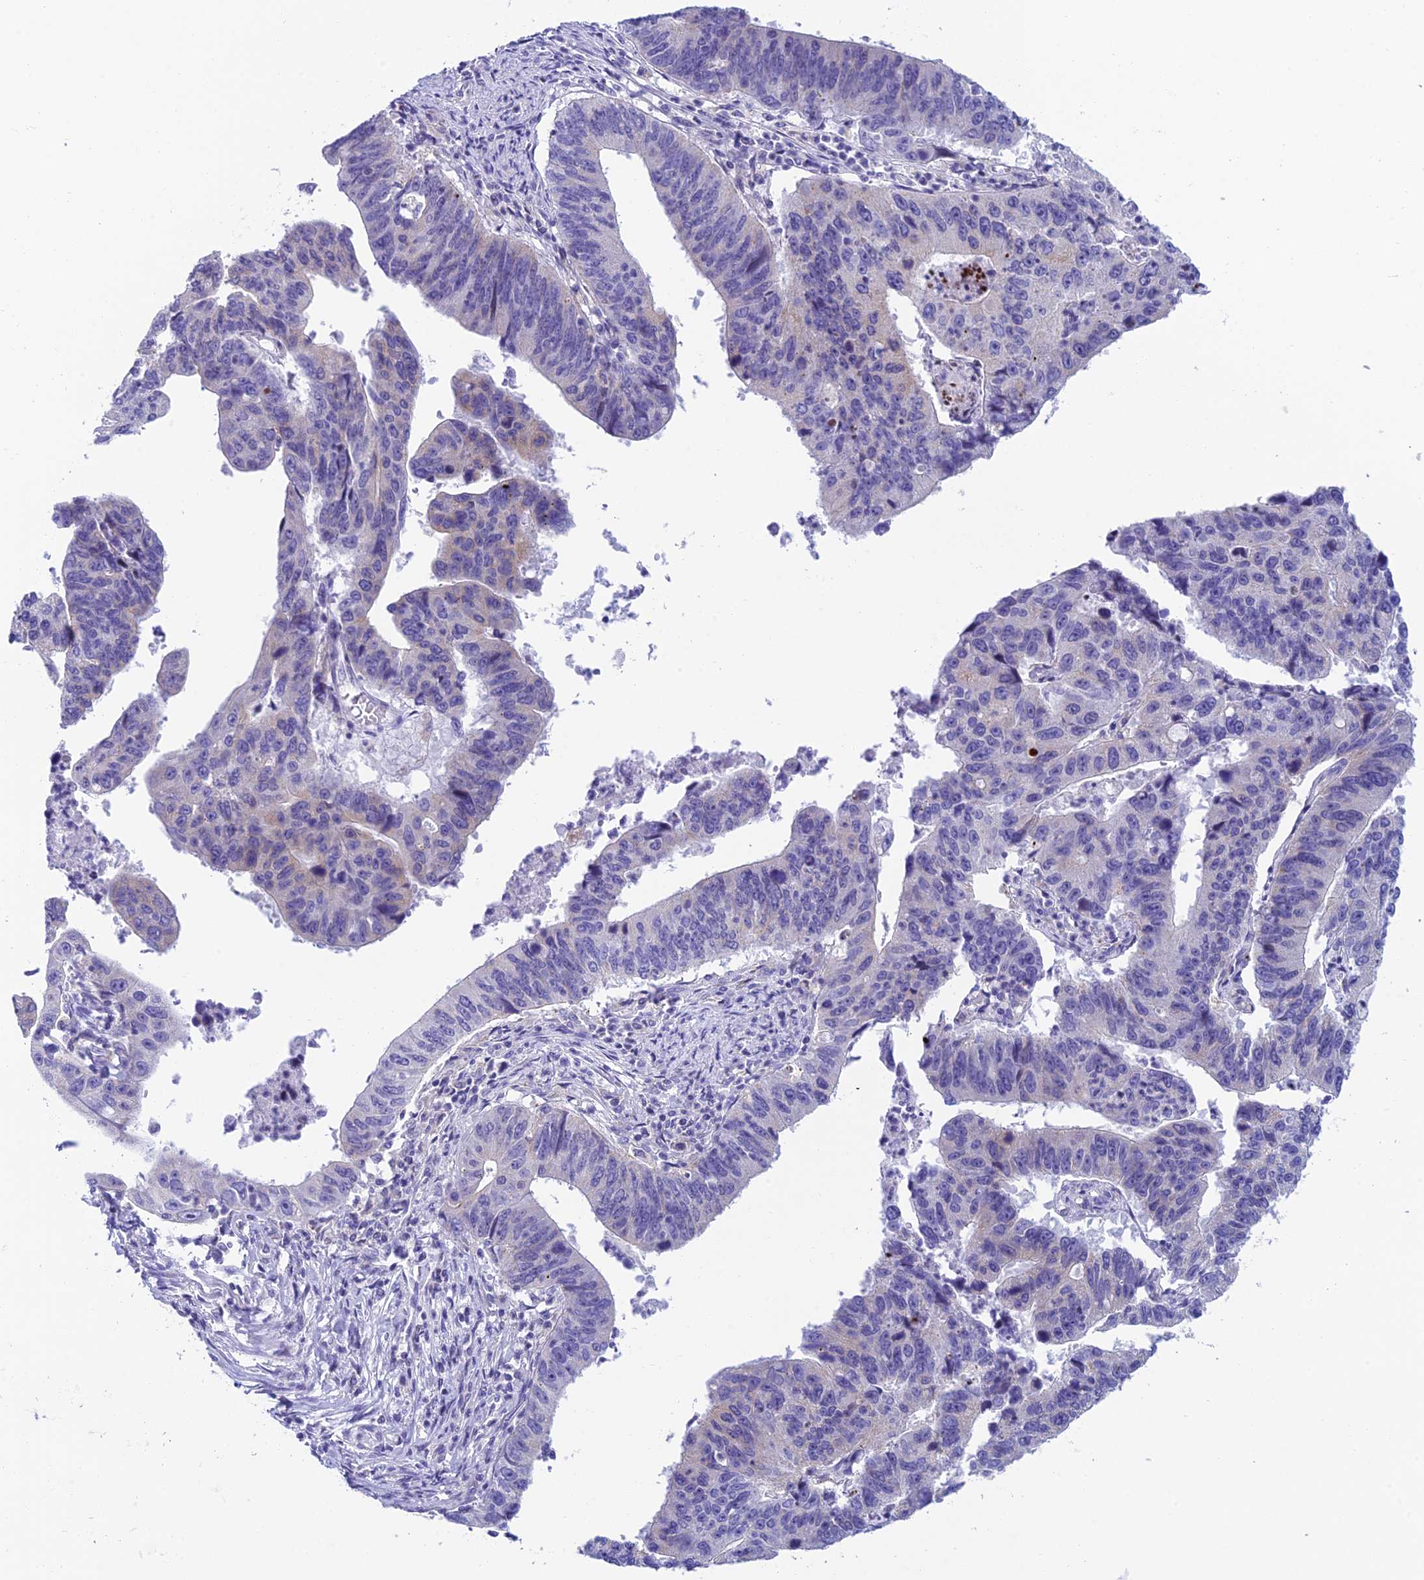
{"staining": {"intensity": "negative", "quantity": "none", "location": "none"}, "tissue": "stomach cancer", "cell_type": "Tumor cells", "image_type": "cancer", "snomed": [{"axis": "morphology", "description": "Adenocarcinoma, NOS"}, {"axis": "topography", "description": "Stomach"}], "caption": "Immunohistochemistry (IHC) image of neoplastic tissue: adenocarcinoma (stomach) stained with DAB (3,3'-diaminobenzidine) demonstrates no significant protein staining in tumor cells. The staining was performed using DAB (3,3'-diaminobenzidine) to visualize the protein expression in brown, while the nuclei were stained in blue with hematoxylin (Magnification: 20x).", "gene": "REEP4", "patient": {"sex": "male", "age": 59}}